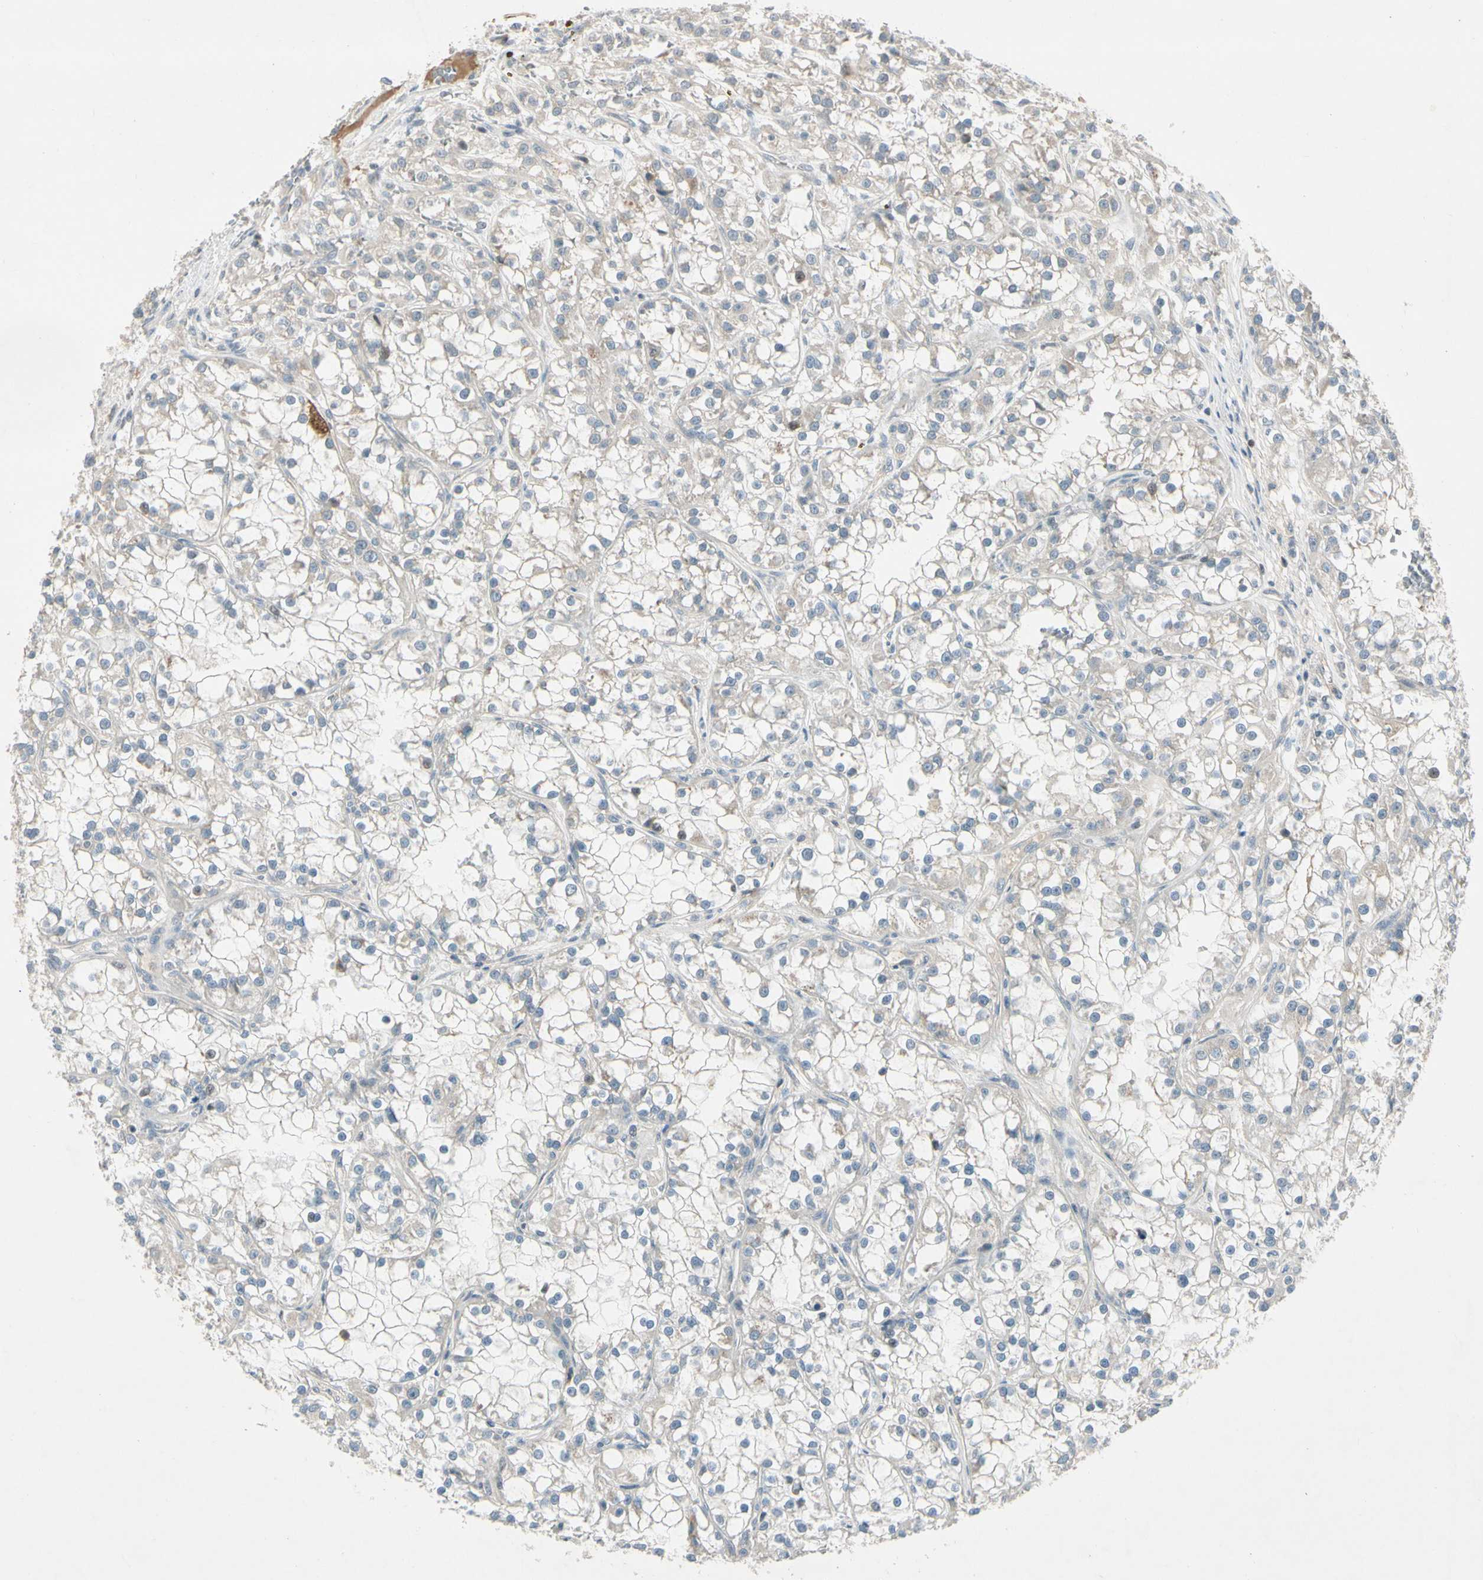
{"staining": {"intensity": "negative", "quantity": "none", "location": "none"}, "tissue": "renal cancer", "cell_type": "Tumor cells", "image_type": "cancer", "snomed": [{"axis": "morphology", "description": "Adenocarcinoma, NOS"}, {"axis": "topography", "description": "Kidney"}], "caption": "Tumor cells show no significant protein positivity in renal cancer.", "gene": "ICAM5", "patient": {"sex": "female", "age": 52}}